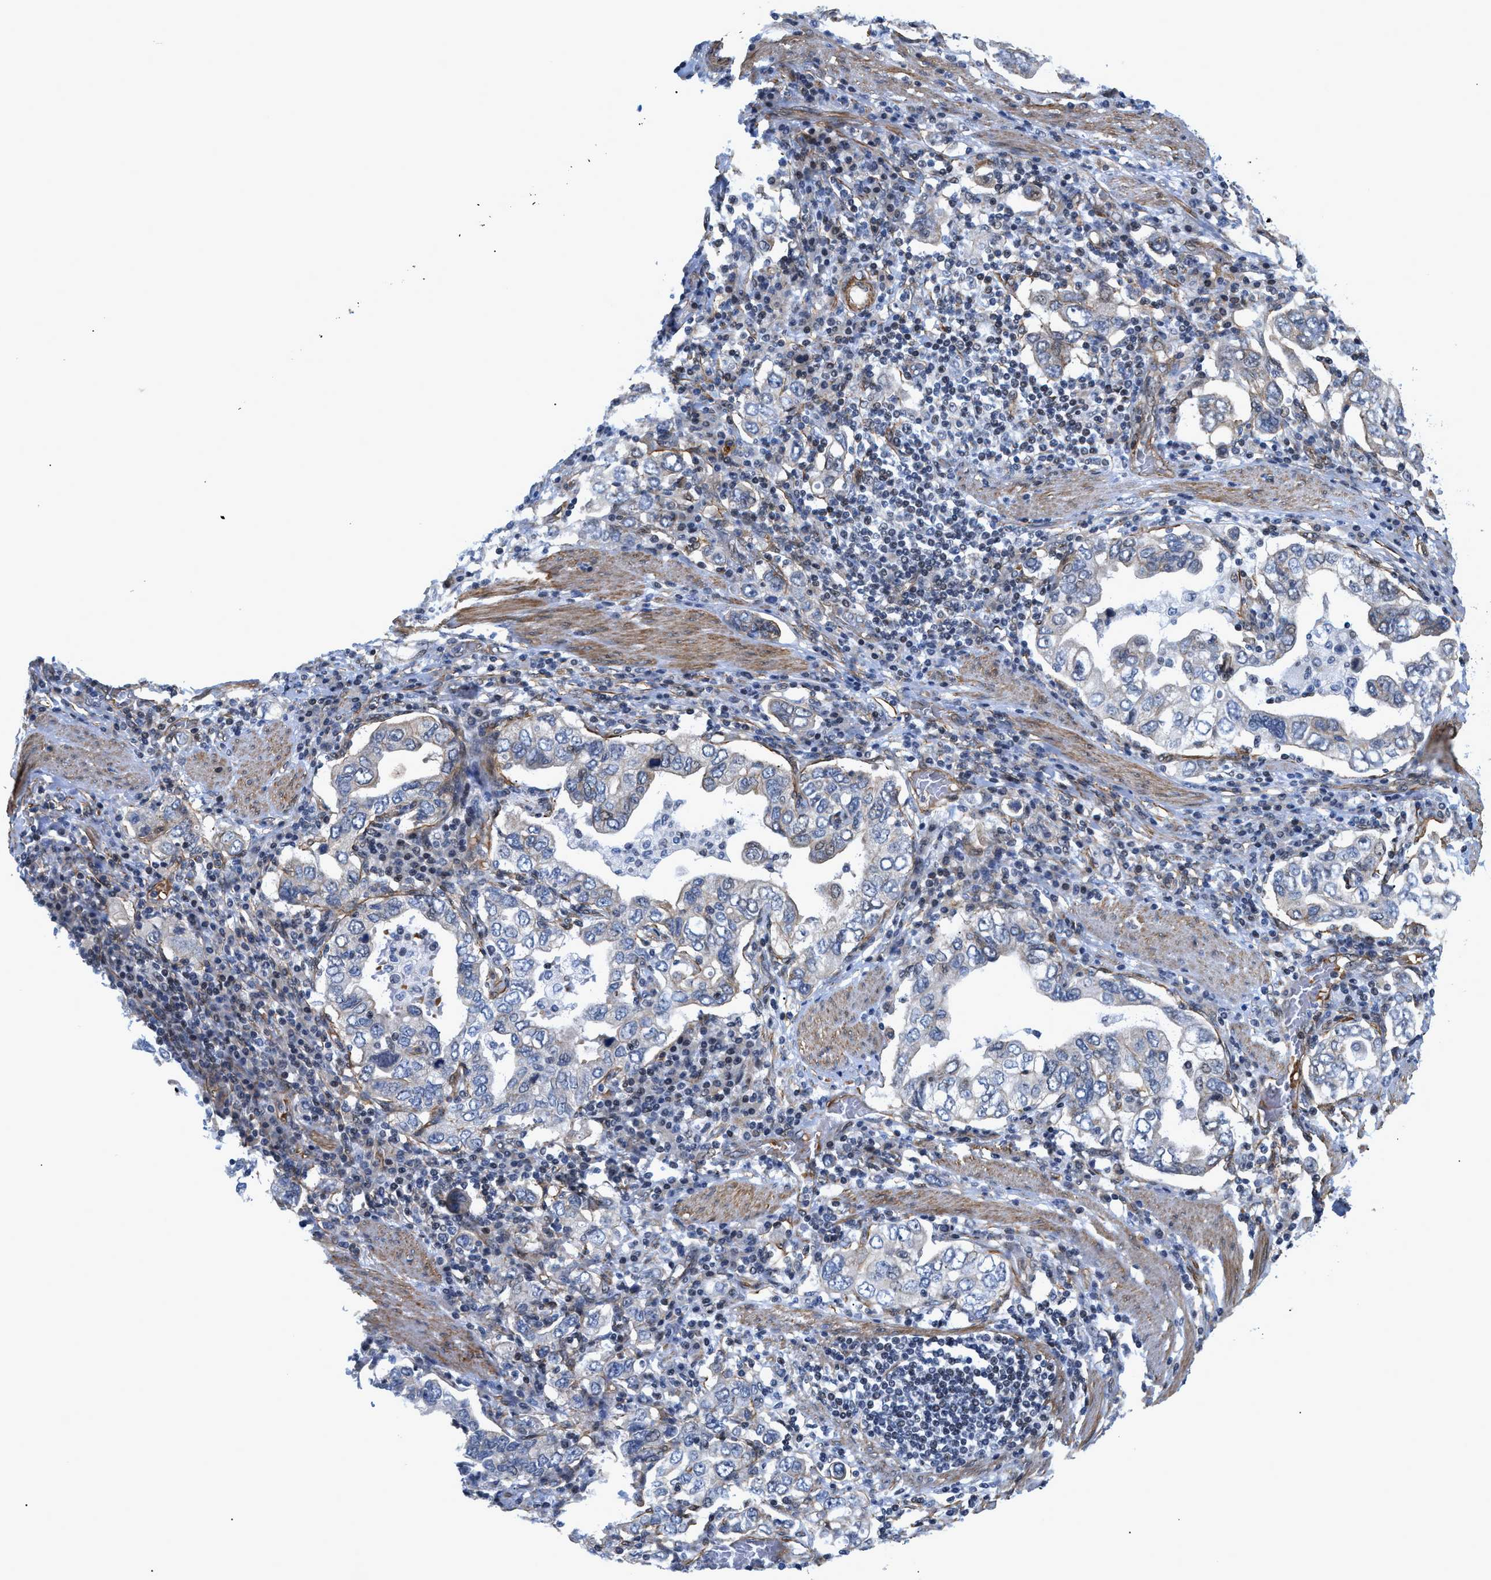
{"staining": {"intensity": "negative", "quantity": "none", "location": "none"}, "tissue": "stomach cancer", "cell_type": "Tumor cells", "image_type": "cancer", "snomed": [{"axis": "morphology", "description": "Adenocarcinoma, NOS"}, {"axis": "topography", "description": "Stomach, upper"}], "caption": "Stomach cancer stained for a protein using immunohistochemistry (IHC) demonstrates no staining tumor cells.", "gene": "GPRASP2", "patient": {"sex": "male", "age": 62}}